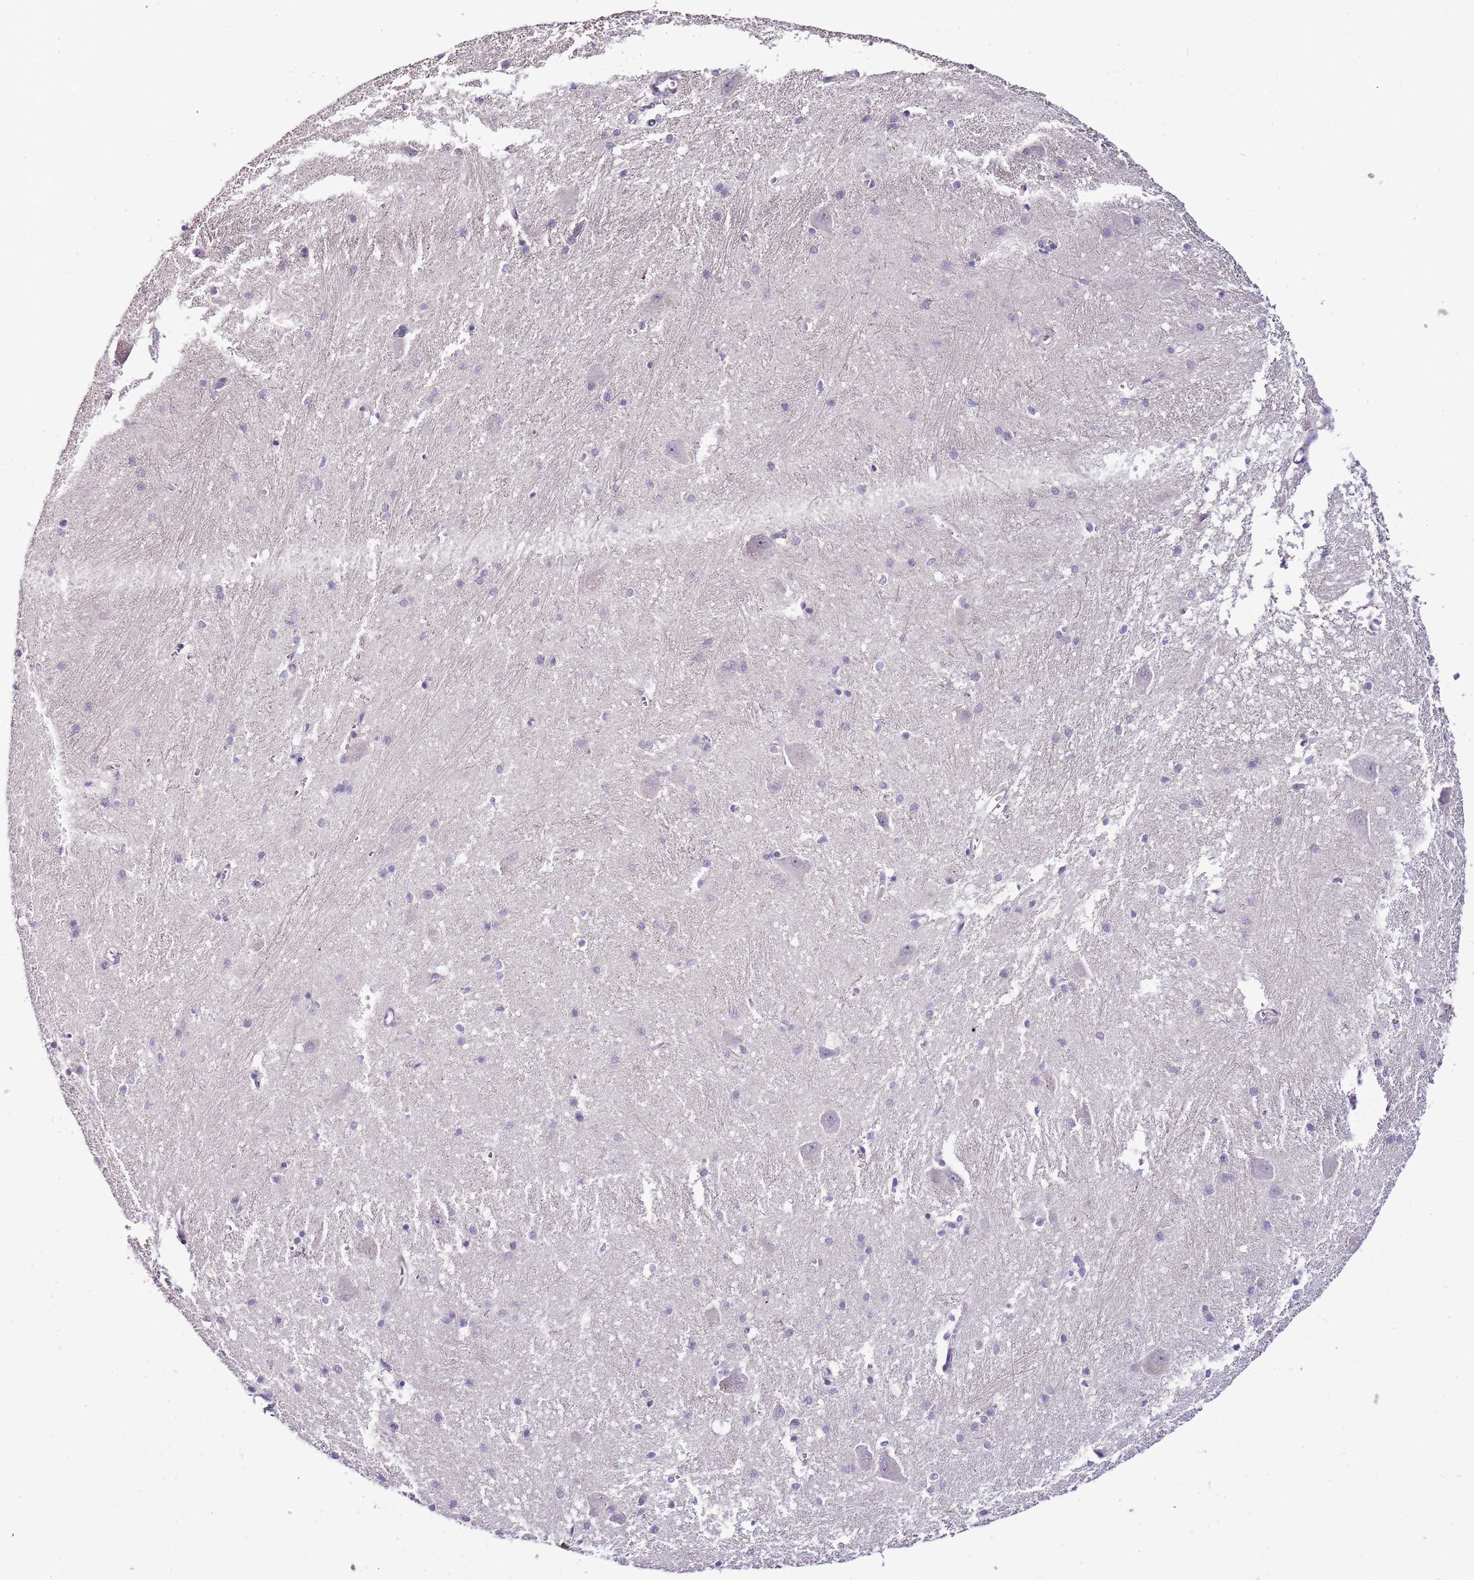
{"staining": {"intensity": "negative", "quantity": "none", "location": "none"}, "tissue": "caudate", "cell_type": "Glial cells", "image_type": "normal", "snomed": [{"axis": "morphology", "description": "Normal tissue, NOS"}, {"axis": "topography", "description": "Lateral ventricle wall"}], "caption": "IHC histopathology image of normal caudate: human caudate stained with DAB (3,3'-diaminobenzidine) exhibits no significant protein positivity in glial cells. The staining was performed using DAB (3,3'-diaminobenzidine) to visualize the protein expression in brown, while the nuclei were stained in blue with hematoxylin (Magnification: 20x).", "gene": "NKX2", "patient": {"sex": "male", "age": 37}}